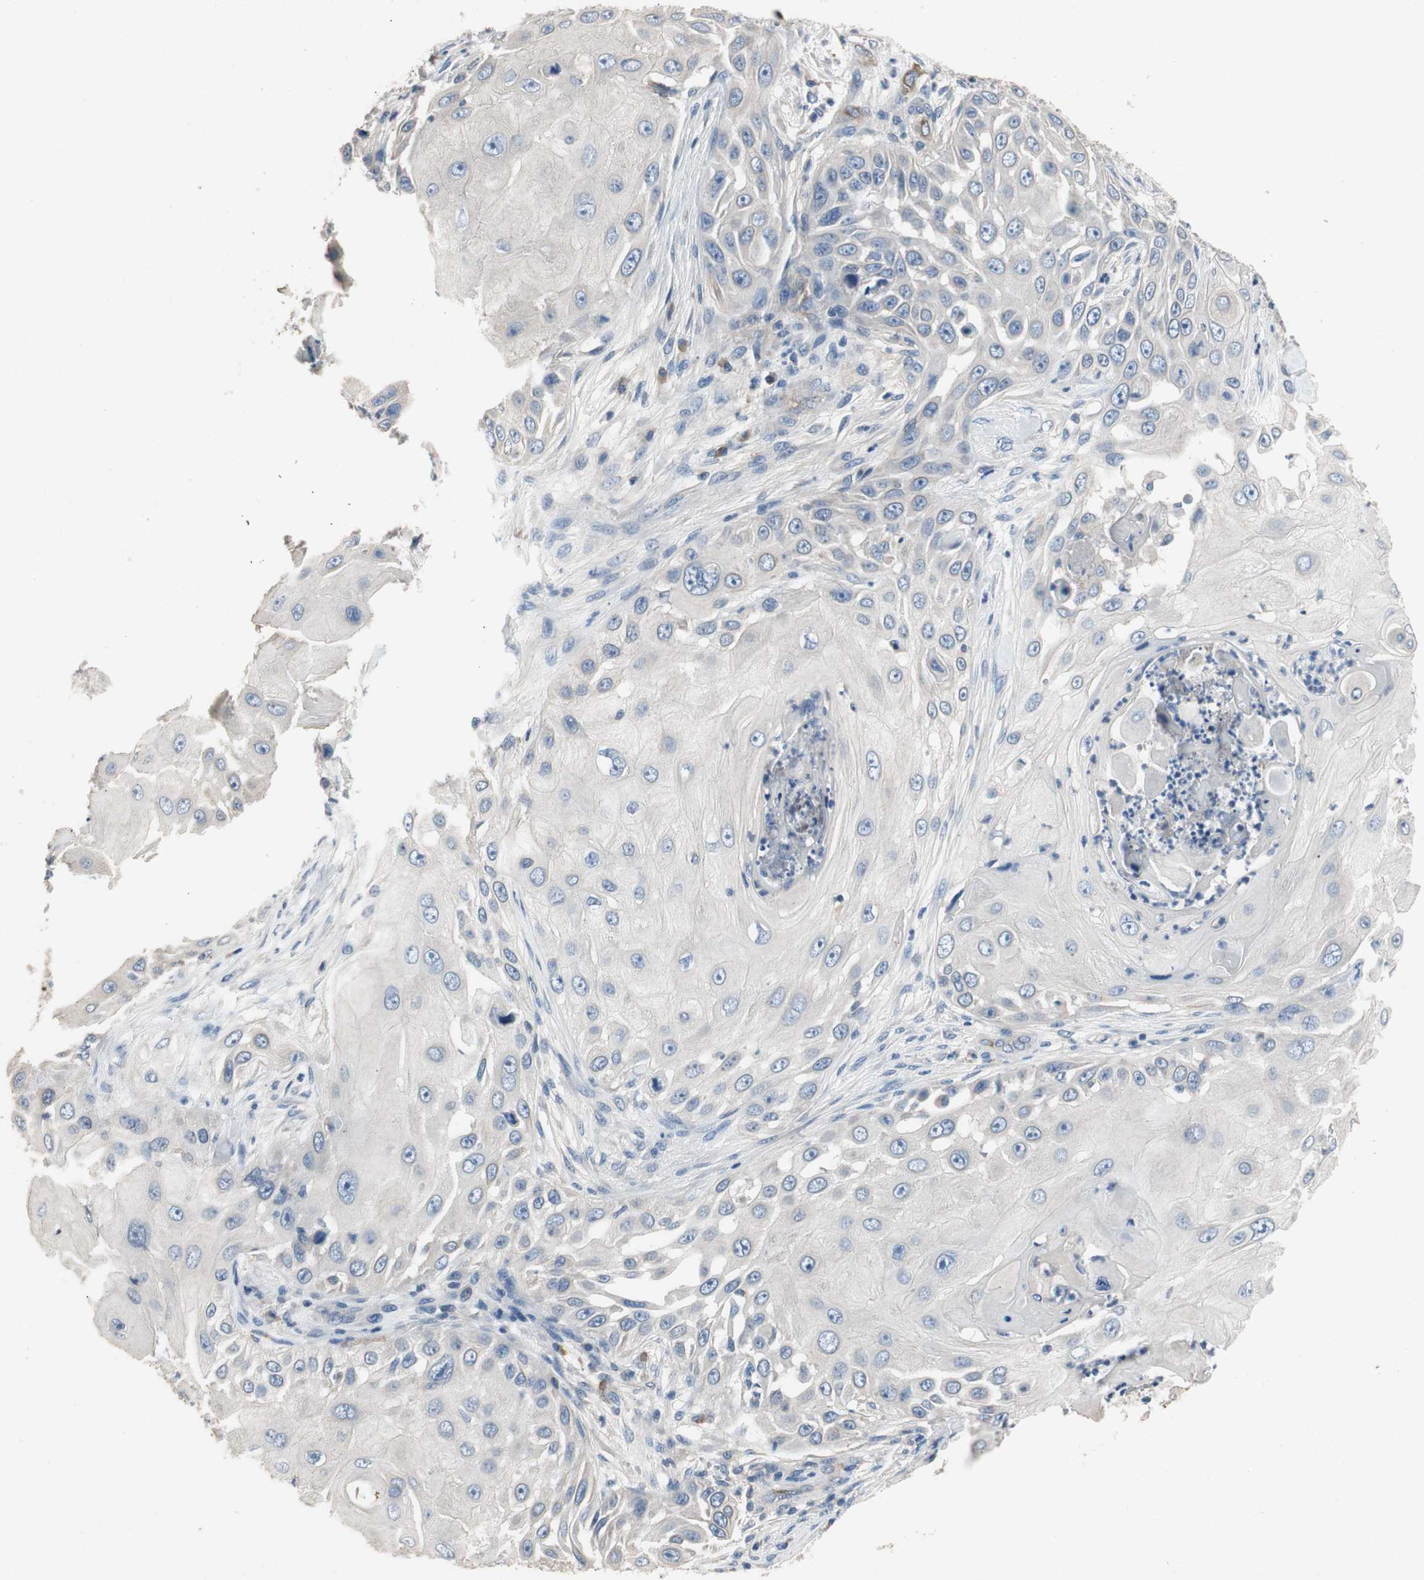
{"staining": {"intensity": "negative", "quantity": "none", "location": "none"}, "tissue": "skin cancer", "cell_type": "Tumor cells", "image_type": "cancer", "snomed": [{"axis": "morphology", "description": "Squamous cell carcinoma, NOS"}, {"axis": "topography", "description": "Skin"}], "caption": "Skin cancer stained for a protein using IHC shows no positivity tumor cells.", "gene": "ALPL", "patient": {"sex": "female", "age": 44}}